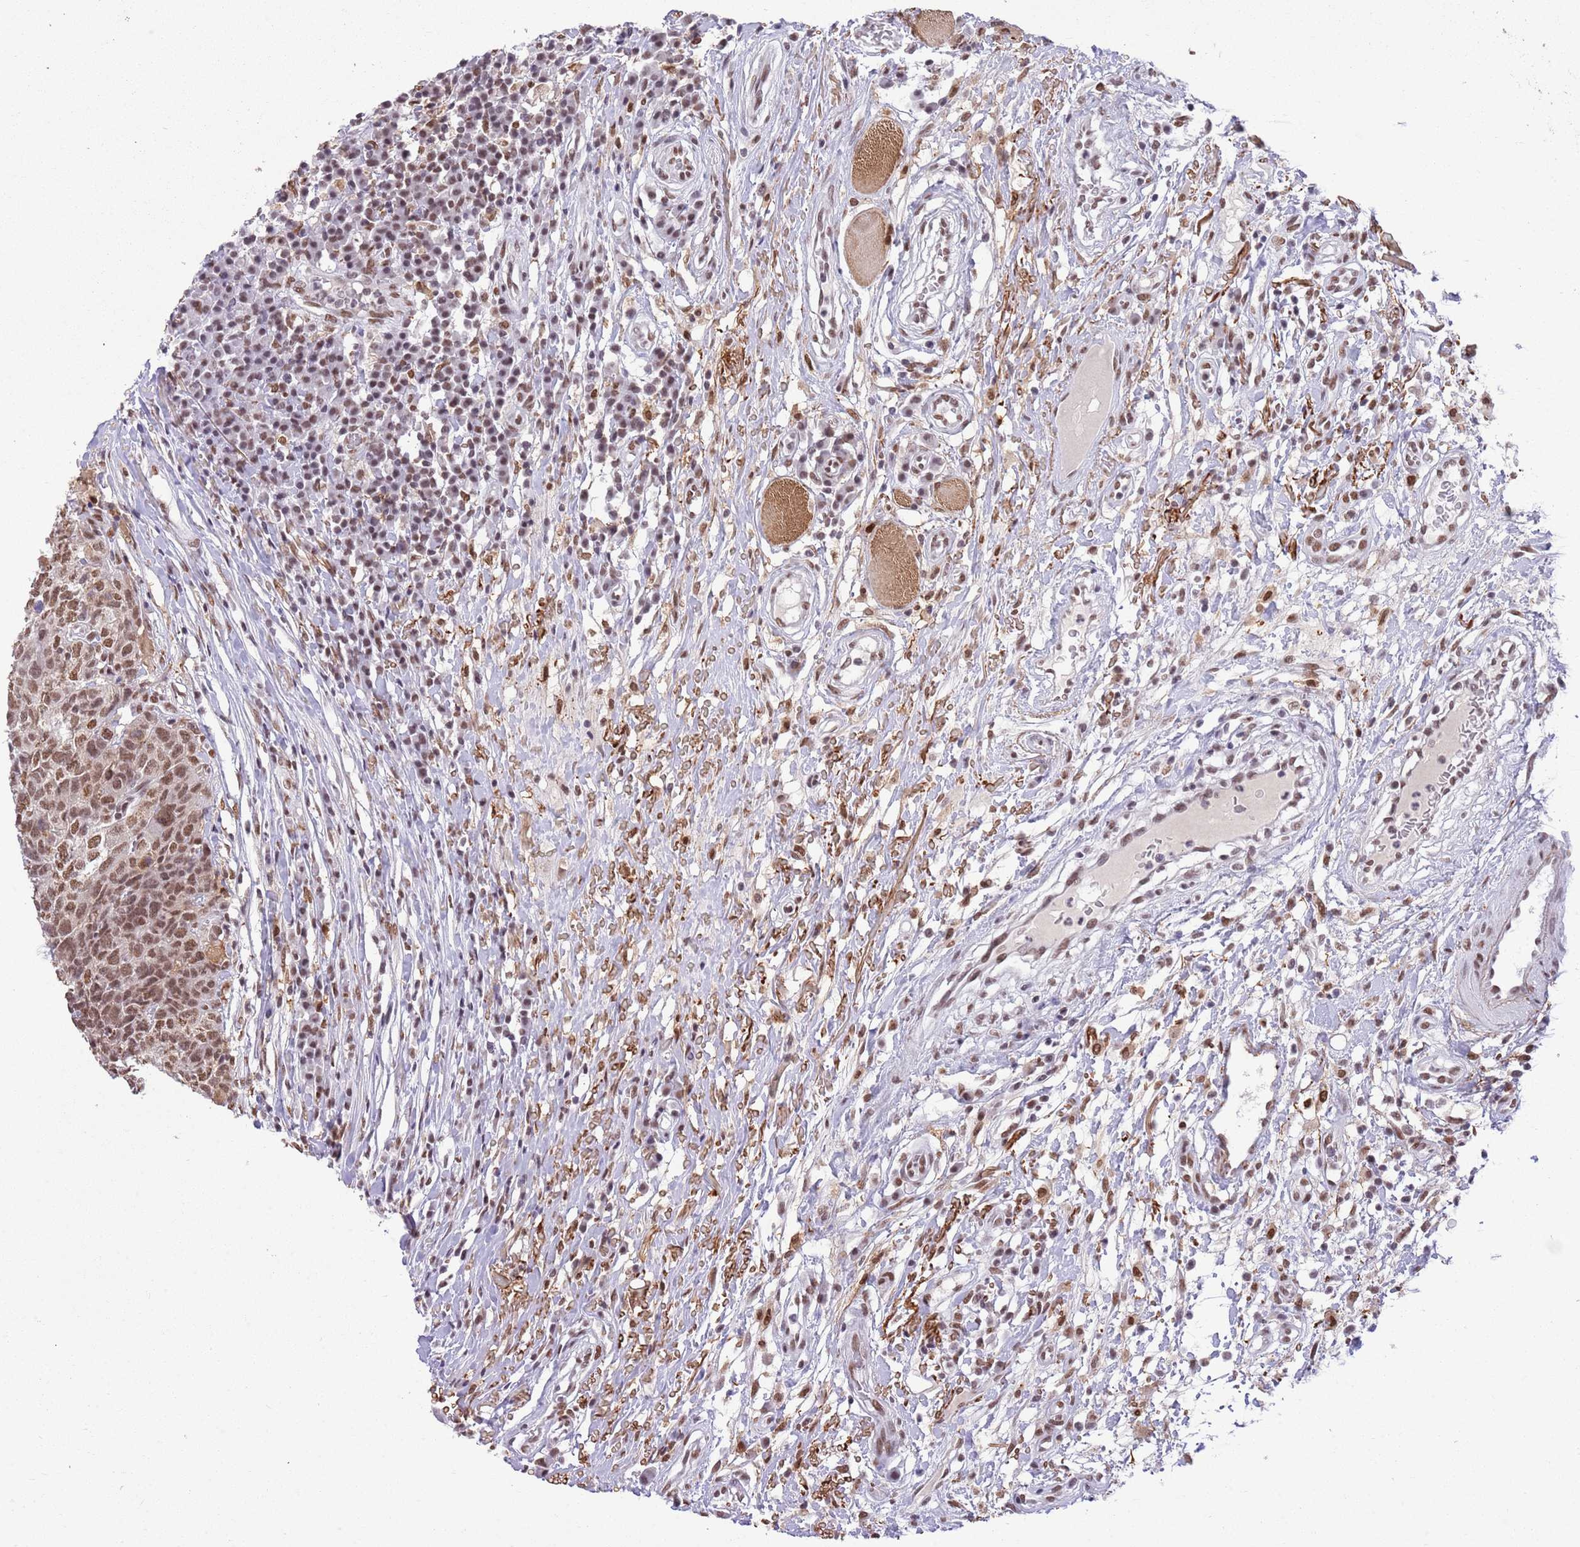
{"staining": {"intensity": "moderate", "quantity": ">75%", "location": "nuclear"}, "tissue": "head and neck cancer", "cell_type": "Tumor cells", "image_type": "cancer", "snomed": [{"axis": "morphology", "description": "Normal tissue, NOS"}, {"axis": "morphology", "description": "Squamous cell carcinoma, NOS"}, {"axis": "topography", "description": "Skeletal muscle"}, {"axis": "topography", "description": "Vascular tissue"}, {"axis": "topography", "description": "Peripheral nerve tissue"}, {"axis": "topography", "description": "Head-Neck"}], "caption": "Squamous cell carcinoma (head and neck) stained with immunohistochemistry exhibits moderate nuclear positivity in about >75% of tumor cells. (DAB IHC with brightfield microscopy, high magnification).", "gene": "TRIM32", "patient": {"sex": "male", "age": 66}}